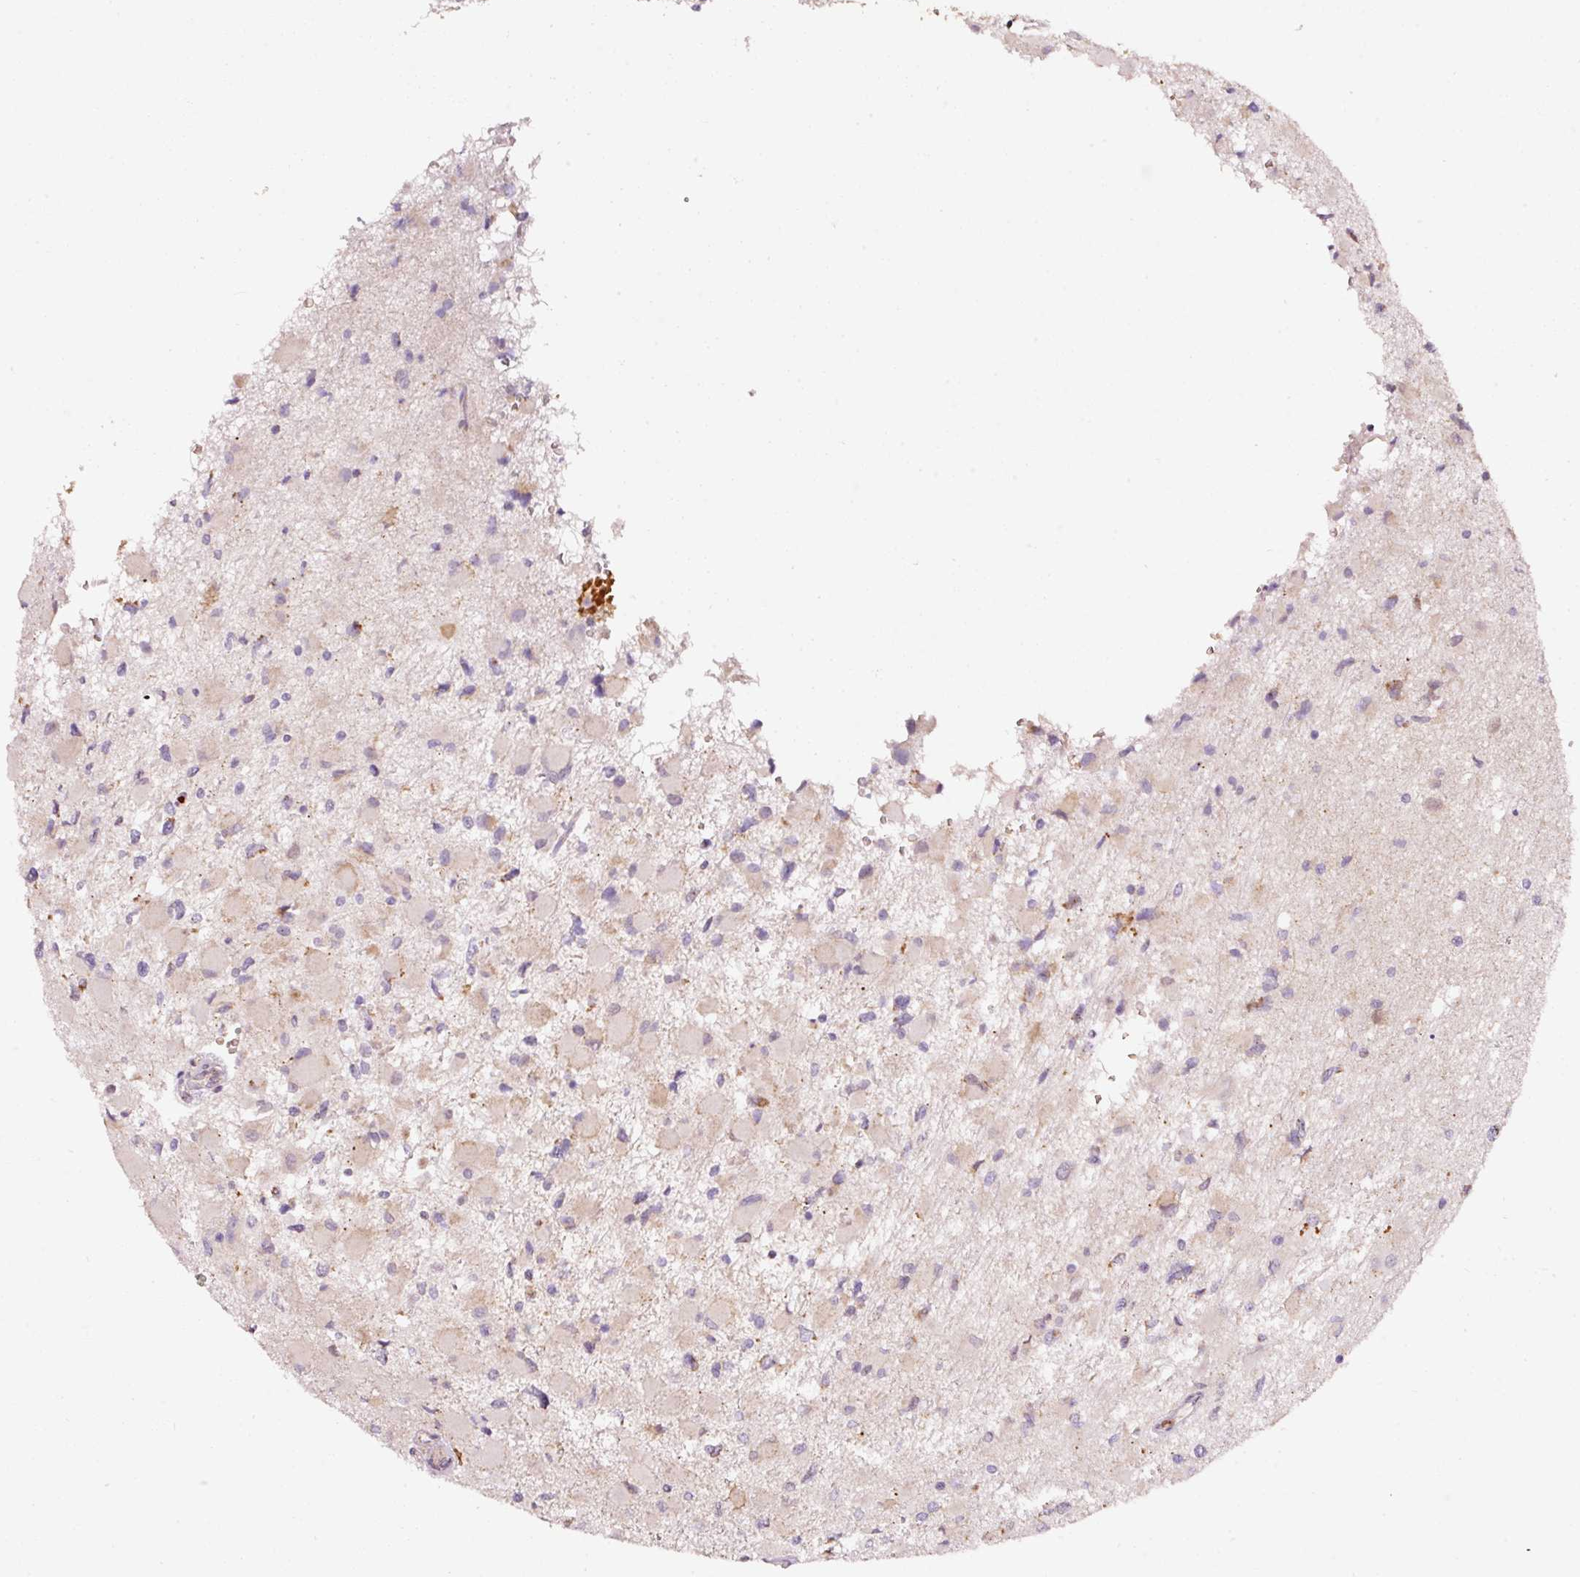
{"staining": {"intensity": "negative", "quantity": "none", "location": "none"}, "tissue": "glioma", "cell_type": "Tumor cells", "image_type": "cancer", "snomed": [{"axis": "morphology", "description": "Glioma, malignant, High grade"}, {"axis": "topography", "description": "Cerebral cortex"}], "caption": "Immunohistochemical staining of human high-grade glioma (malignant) reveals no significant staining in tumor cells.", "gene": "ZNF460", "patient": {"sex": "female", "age": 36}}